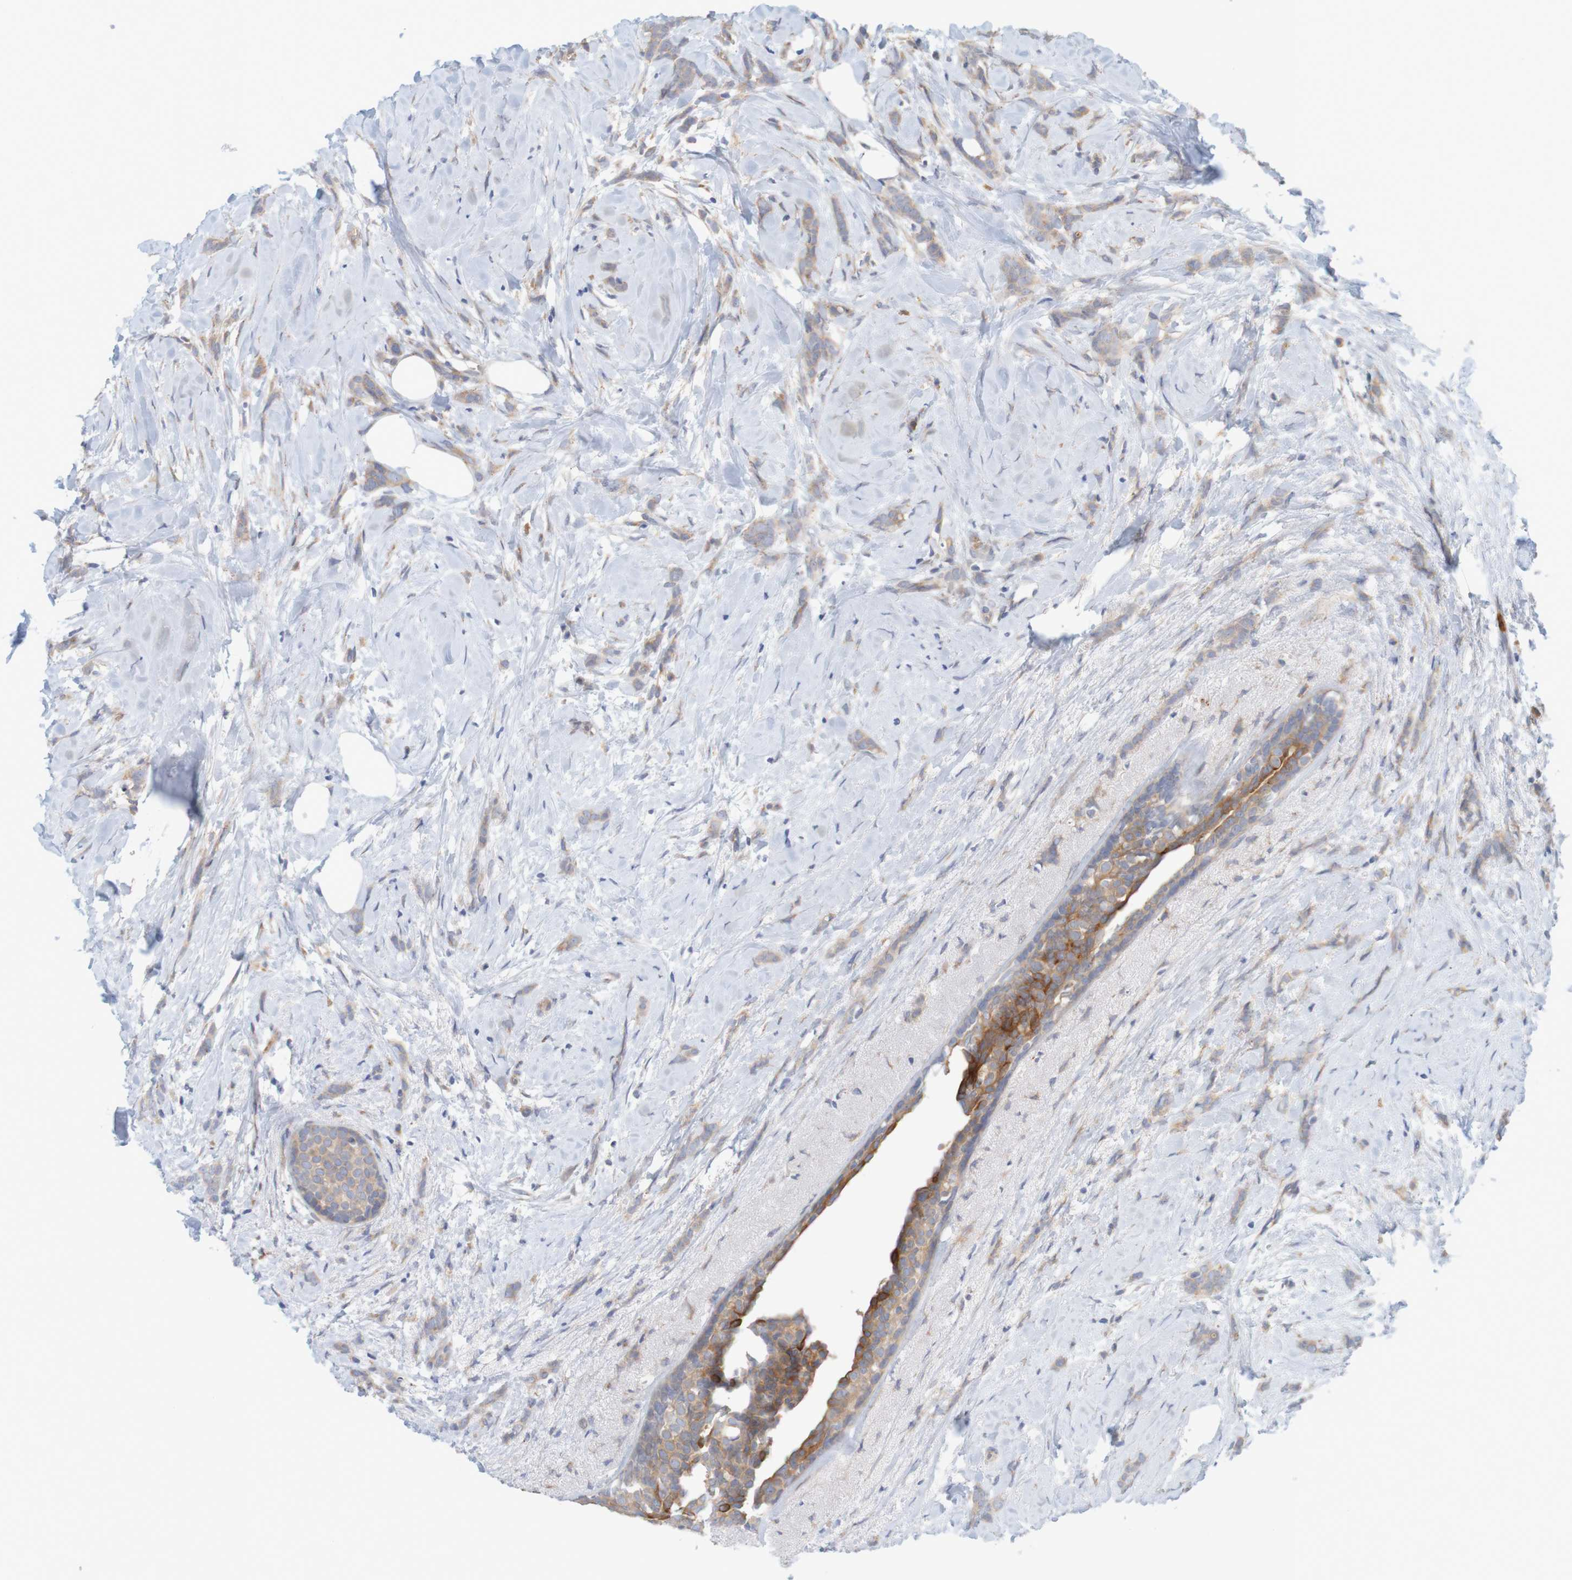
{"staining": {"intensity": "weak", "quantity": ">75%", "location": "cytoplasmic/membranous"}, "tissue": "breast cancer", "cell_type": "Tumor cells", "image_type": "cancer", "snomed": [{"axis": "morphology", "description": "Lobular carcinoma, in situ"}, {"axis": "morphology", "description": "Lobular carcinoma"}, {"axis": "topography", "description": "Breast"}], "caption": "This photomicrograph shows IHC staining of human breast cancer, with low weak cytoplasmic/membranous expression in about >75% of tumor cells.", "gene": "KRT23", "patient": {"sex": "female", "age": 41}}